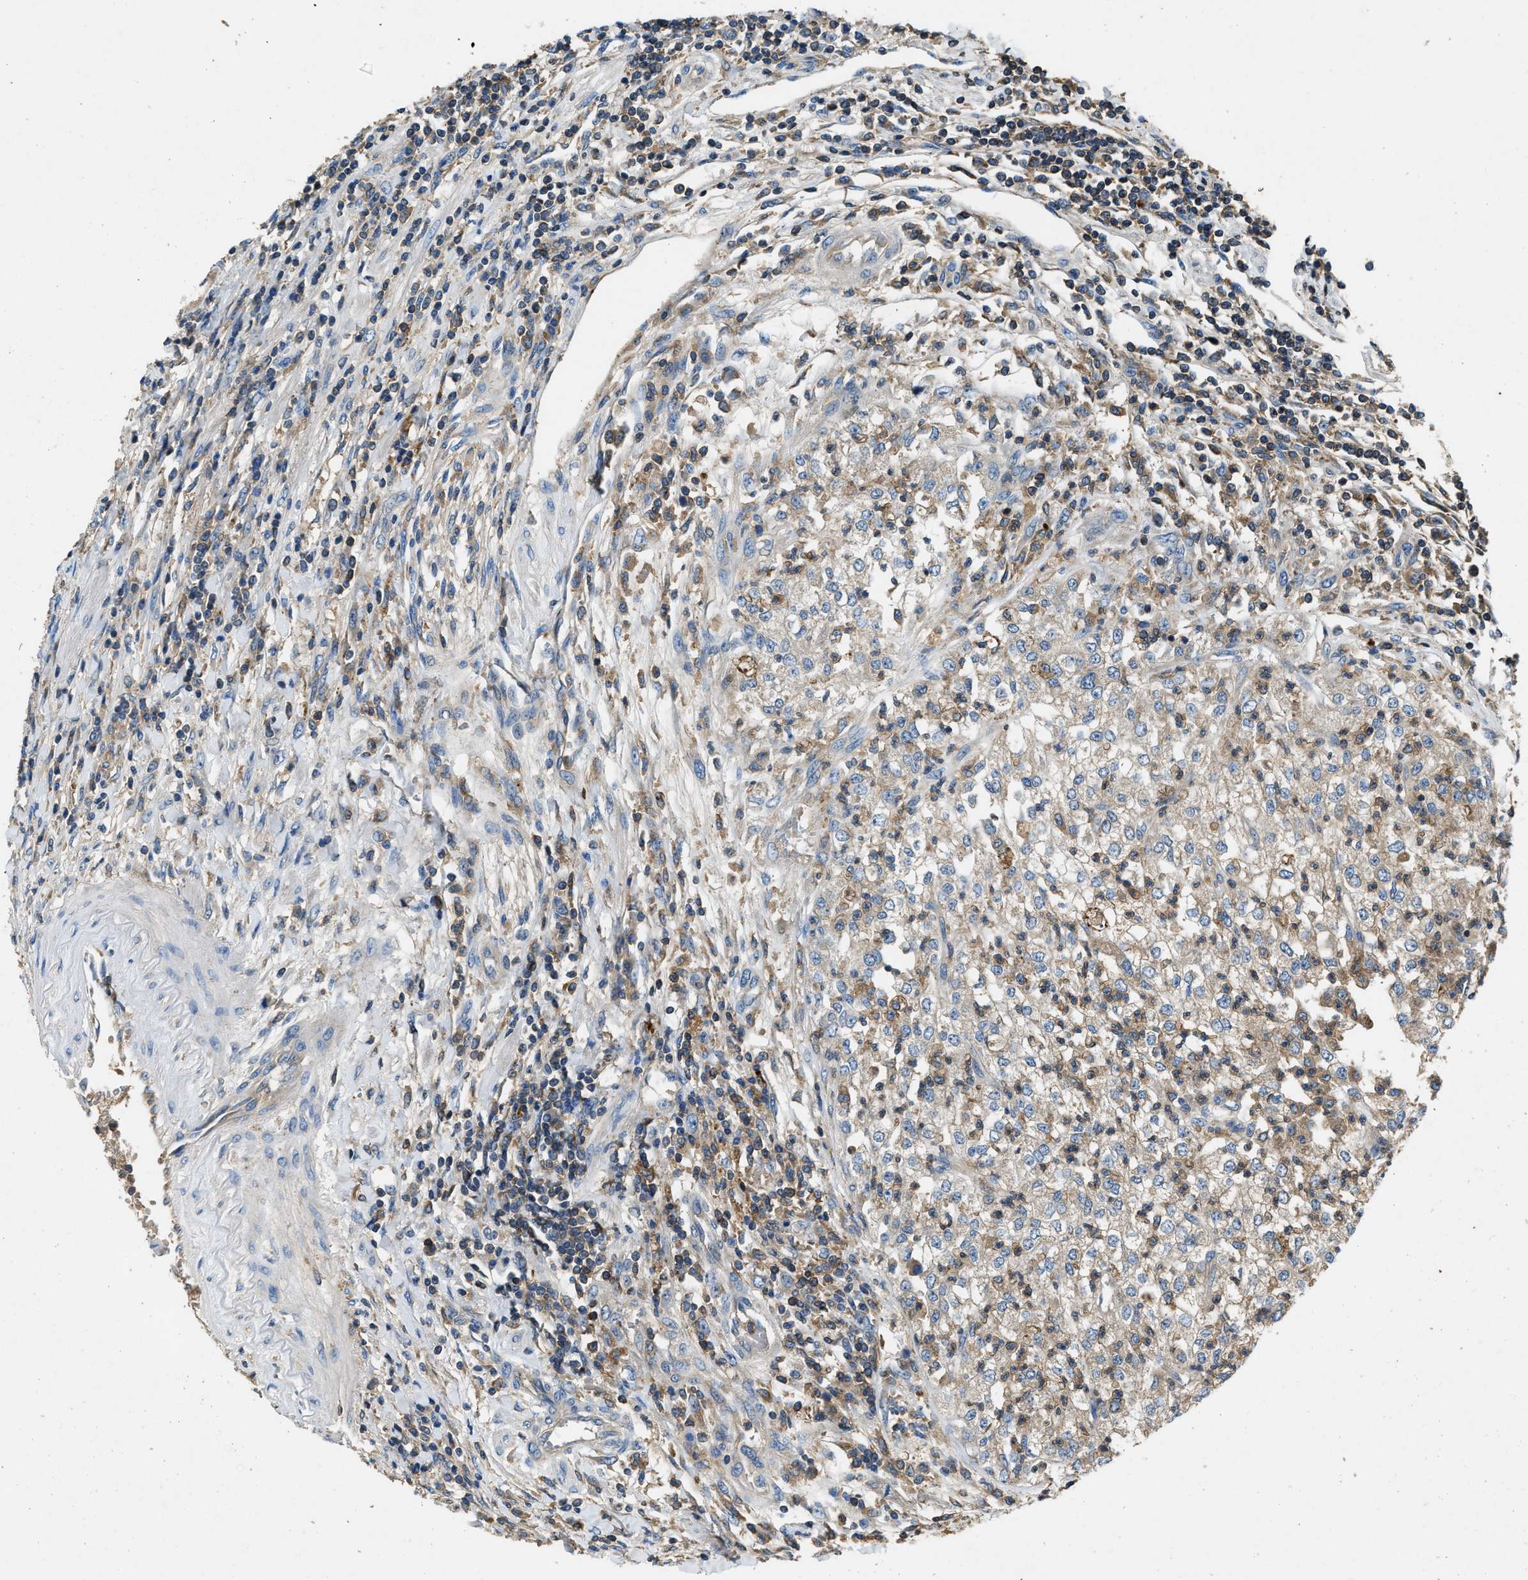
{"staining": {"intensity": "weak", "quantity": "<25%", "location": "cytoplasmic/membranous"}, "tissue": "renal cancer", "cell_type": "Tumor cells", "image_type": "cancer", "snomed": [{"axis": "morphology", "description": "Adenocarcinoma, NOS"}, {"axis": "topography", "description": "Kidney"}], "caption": "Immunohistochemistry (IHC) micrograph of neoplastic tissue: human adenocarcinoma (renal) stained with DAB shows no significant protein staining in tumor cells.", "gene": "BLOC1S1", "patient": {"sex": "female", "age": 54}}